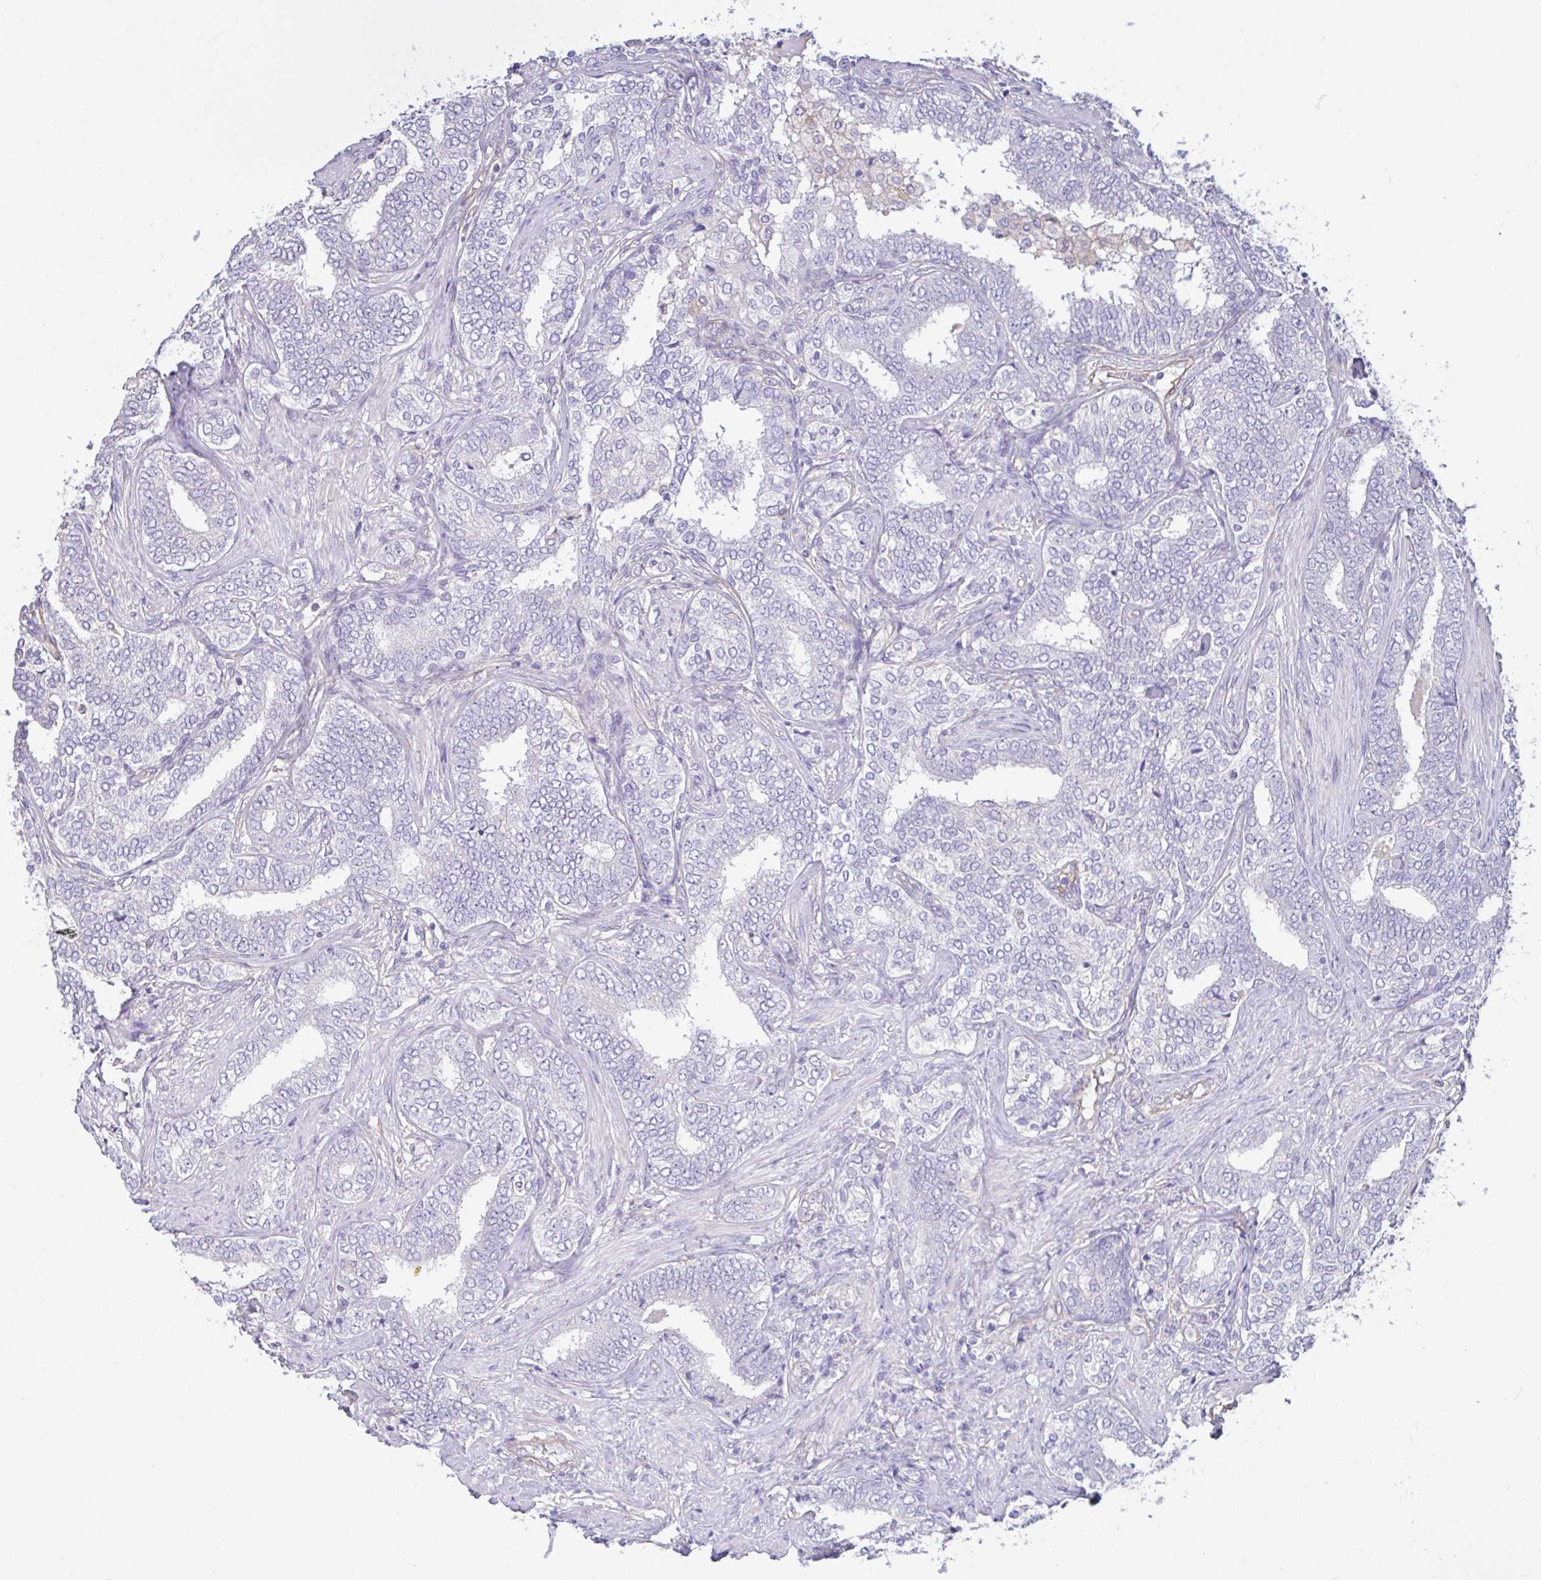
{"staining": {"intensity": "negative", "quantity": "none", "location": "none"}, "tissue": "prostate cancer", "cell_type": "Tumor cells", "image_type": "cancer", "snomed": [{"axis": "morphology", "description": "Adenocarcinoma, High grade"}, {"axis": "topography", "description": "Prostate"}], "caption": "Image shows no protein positivity in tumor cells of prostate cancer (adenocarcinoma (high-grade)) tissue.", "gene": "PLCD4", "patient": {"sex": "male", "age": 72}}